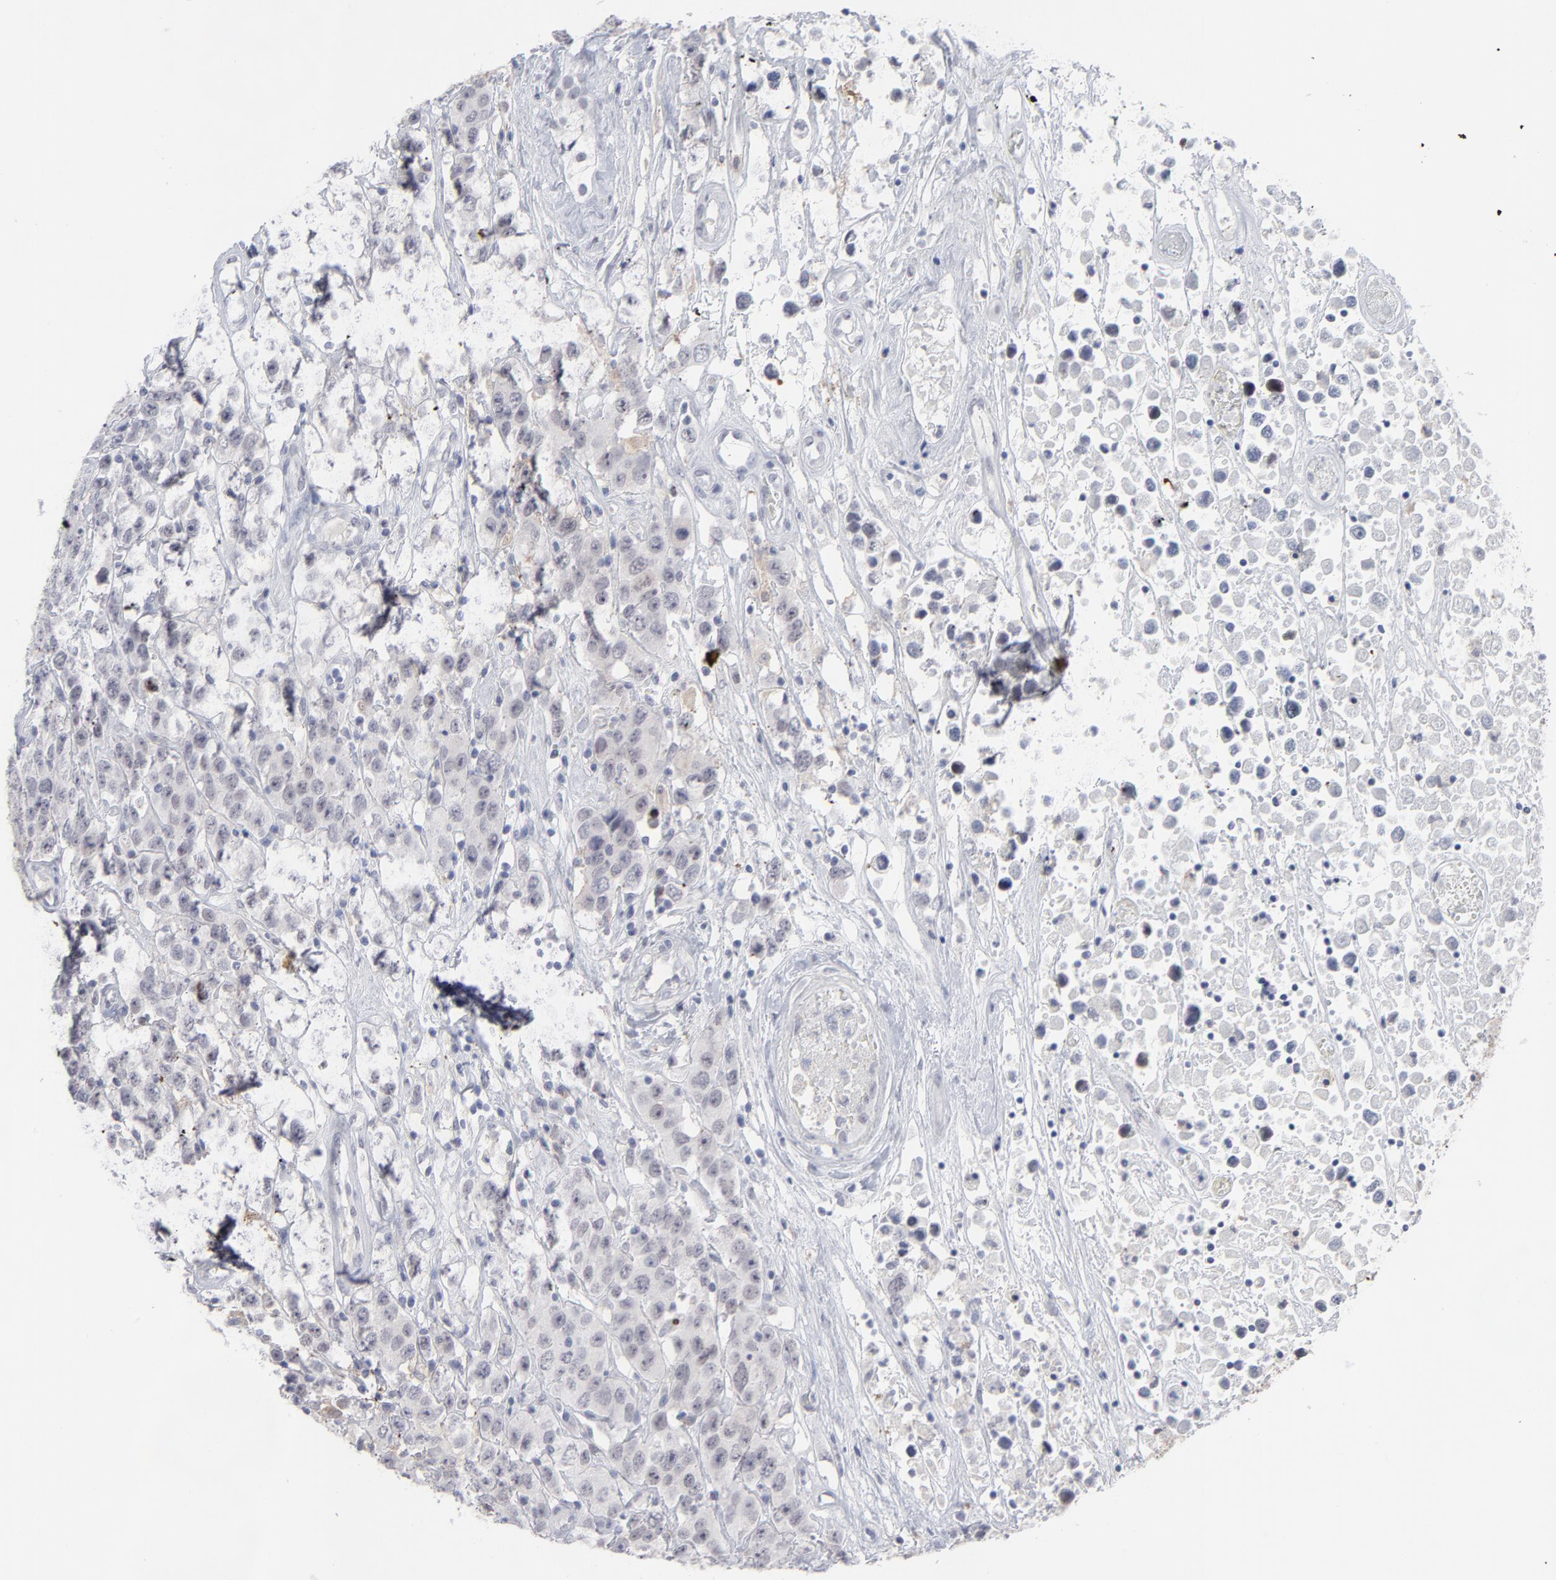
{"staining": {"intensity": "negative", "quantity": "none", "location": "none"}, "tissue": "testis cancer", "cell_type": "Tumor cells", "image_type": "cancer", "snomed": [{"axis": "morphology", "description": "Seminoma, NOS"}, {"axis": "topography", "description": "Testis"}], "caption": "Tumor cells show no significant expression in seminoma (testis). (DAB immunohistochemistry (IHC) with hematoxylin counter stain).", "gene": "CCR2", "patient": {"sex": "male", "age": 52}}